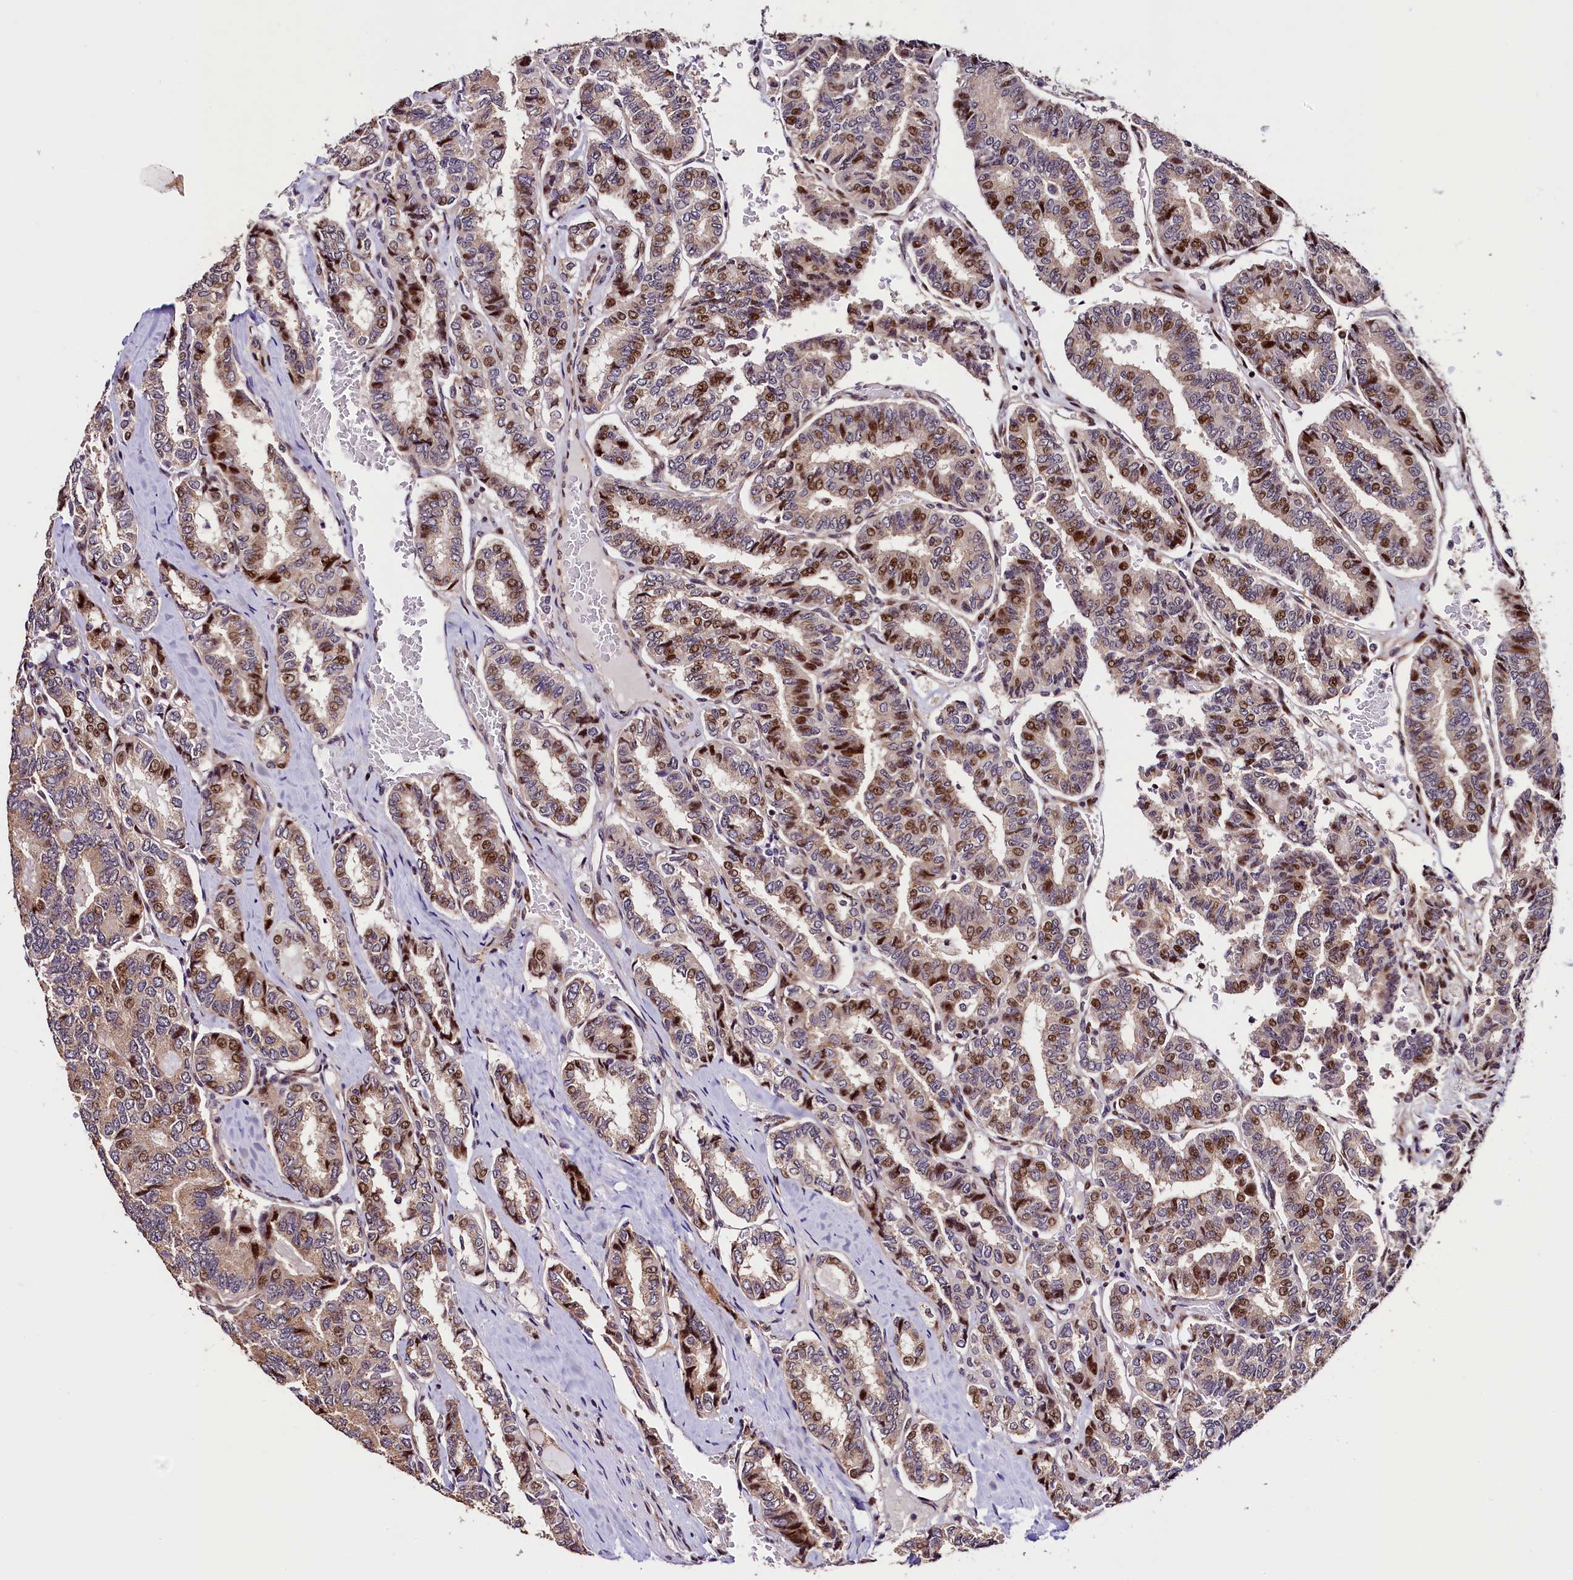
{"staining": {"intensity": "moderate", "quantity": "25%-75%", "location": "cytoplasmic/membranous,nuclear"}, "tissue": "thyroid cancer", "cell_type": "Tumor cells", "image_type": "cancer", "snomed": [{"axis": "morphology", "description": "Papillary adenocarcinoma, NOS"}, {"axis": "topography", "description": "Thyroid gland"}], "caption": "An image of thyroid papillary adenocarcinoma stained for a protein demonstrates moderate cytoplasmic/membranous and nuclear brown staining in tumor cells.", "gene": "TRMT112", "patient": {"sex": "female", "age": 35}}